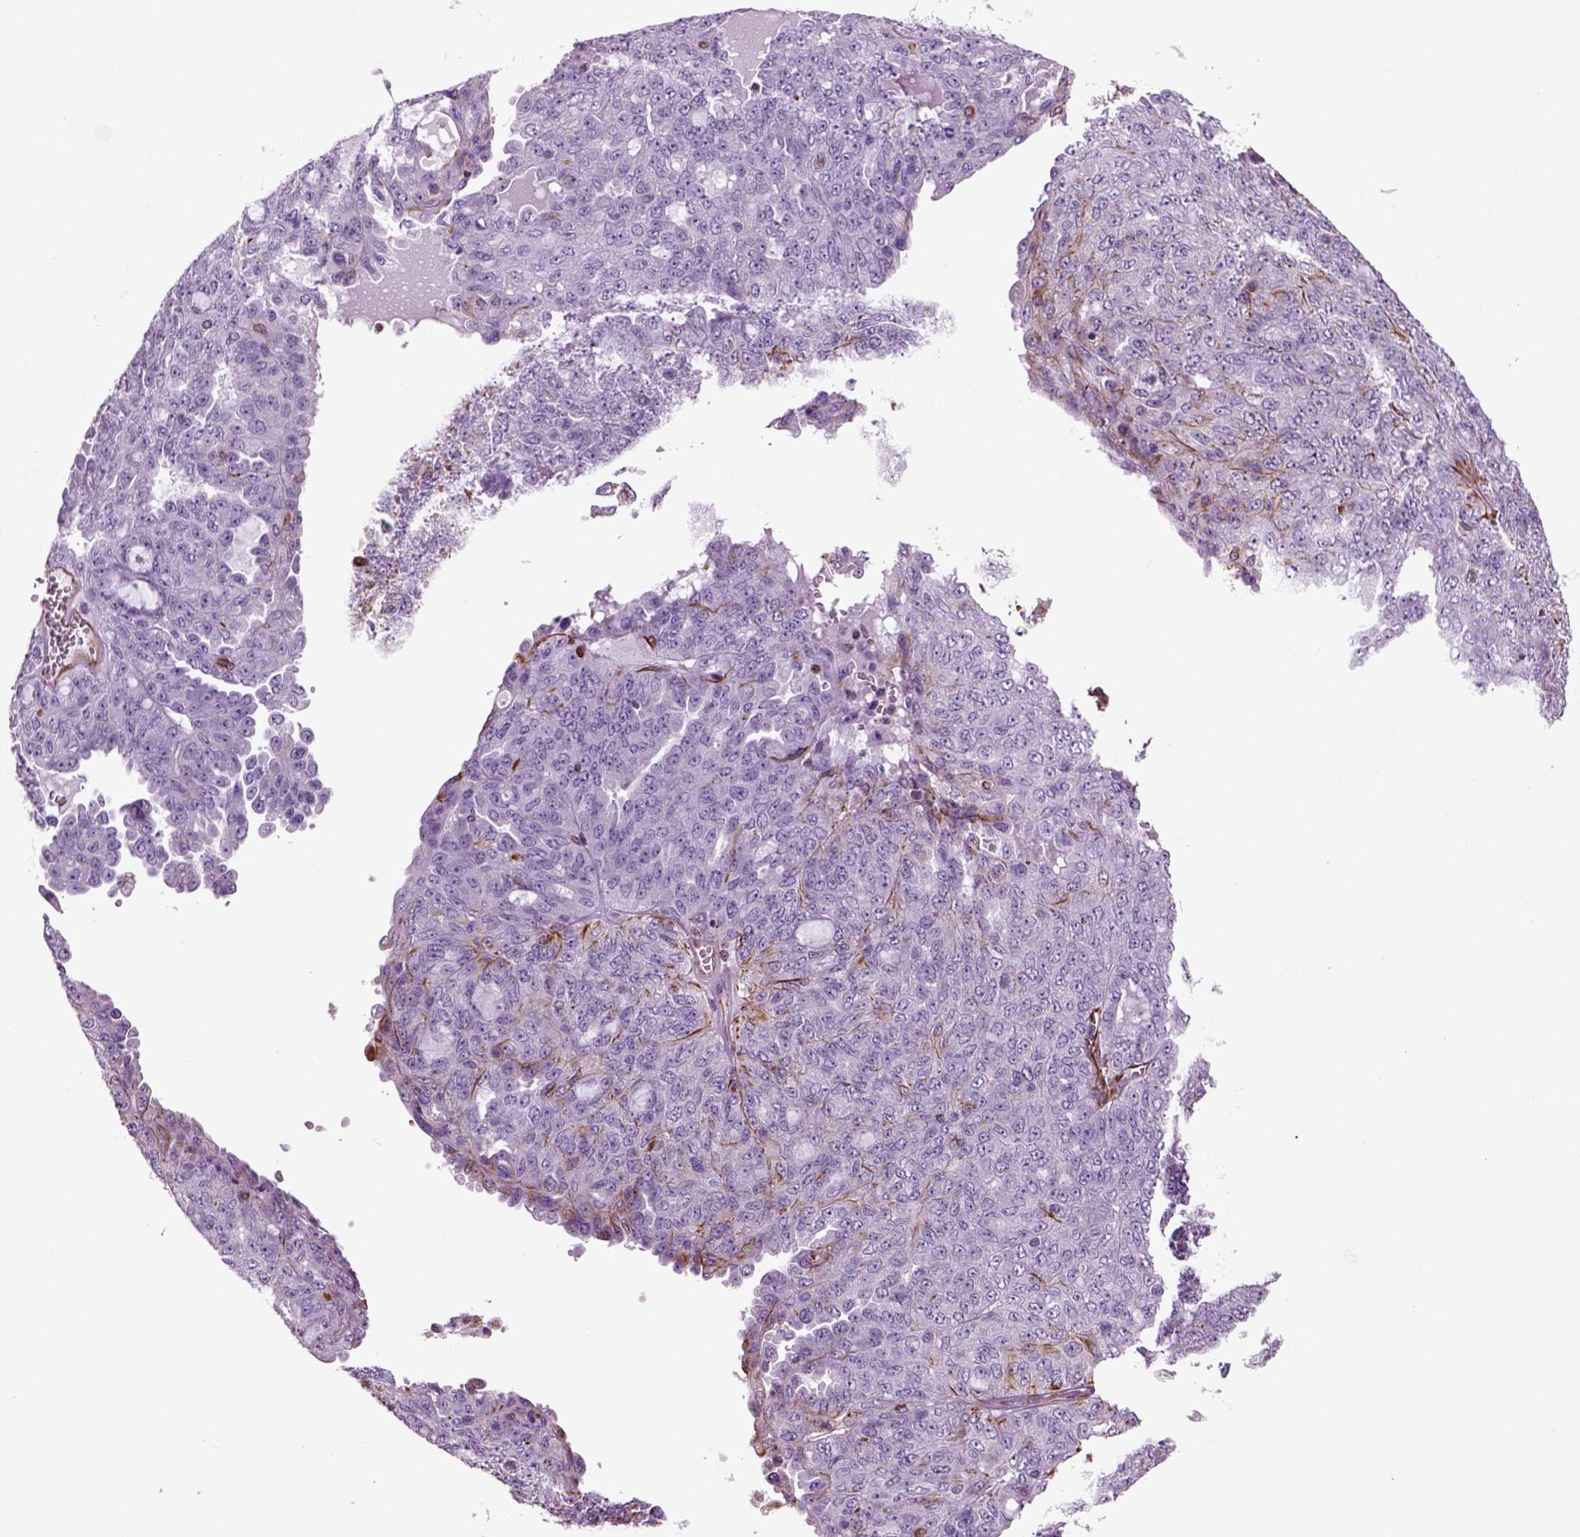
{"staining": {"intensity": "negative", "quantity": "none", "location": "none"}, "tissue": "ovarian cancer", "cell_type": "Tumor cells", "image_type": "cancer", "snomed": [{"axis": "morphology", "description": "Cystadenocarcinoma, serous, NOS"}, {"axis": "topography", "description": "Ovary"}], "caption": "IHC photomicrograph of neoplastic tissue: ovarian cancer (serous cystadenocarcinoma) stained with DAB (3,3'-diaminobenzidine) exhibits no significant protein staining in tumor cells.", "gene": "ACER3", "patient": {"sex": "female", "age": 71}}